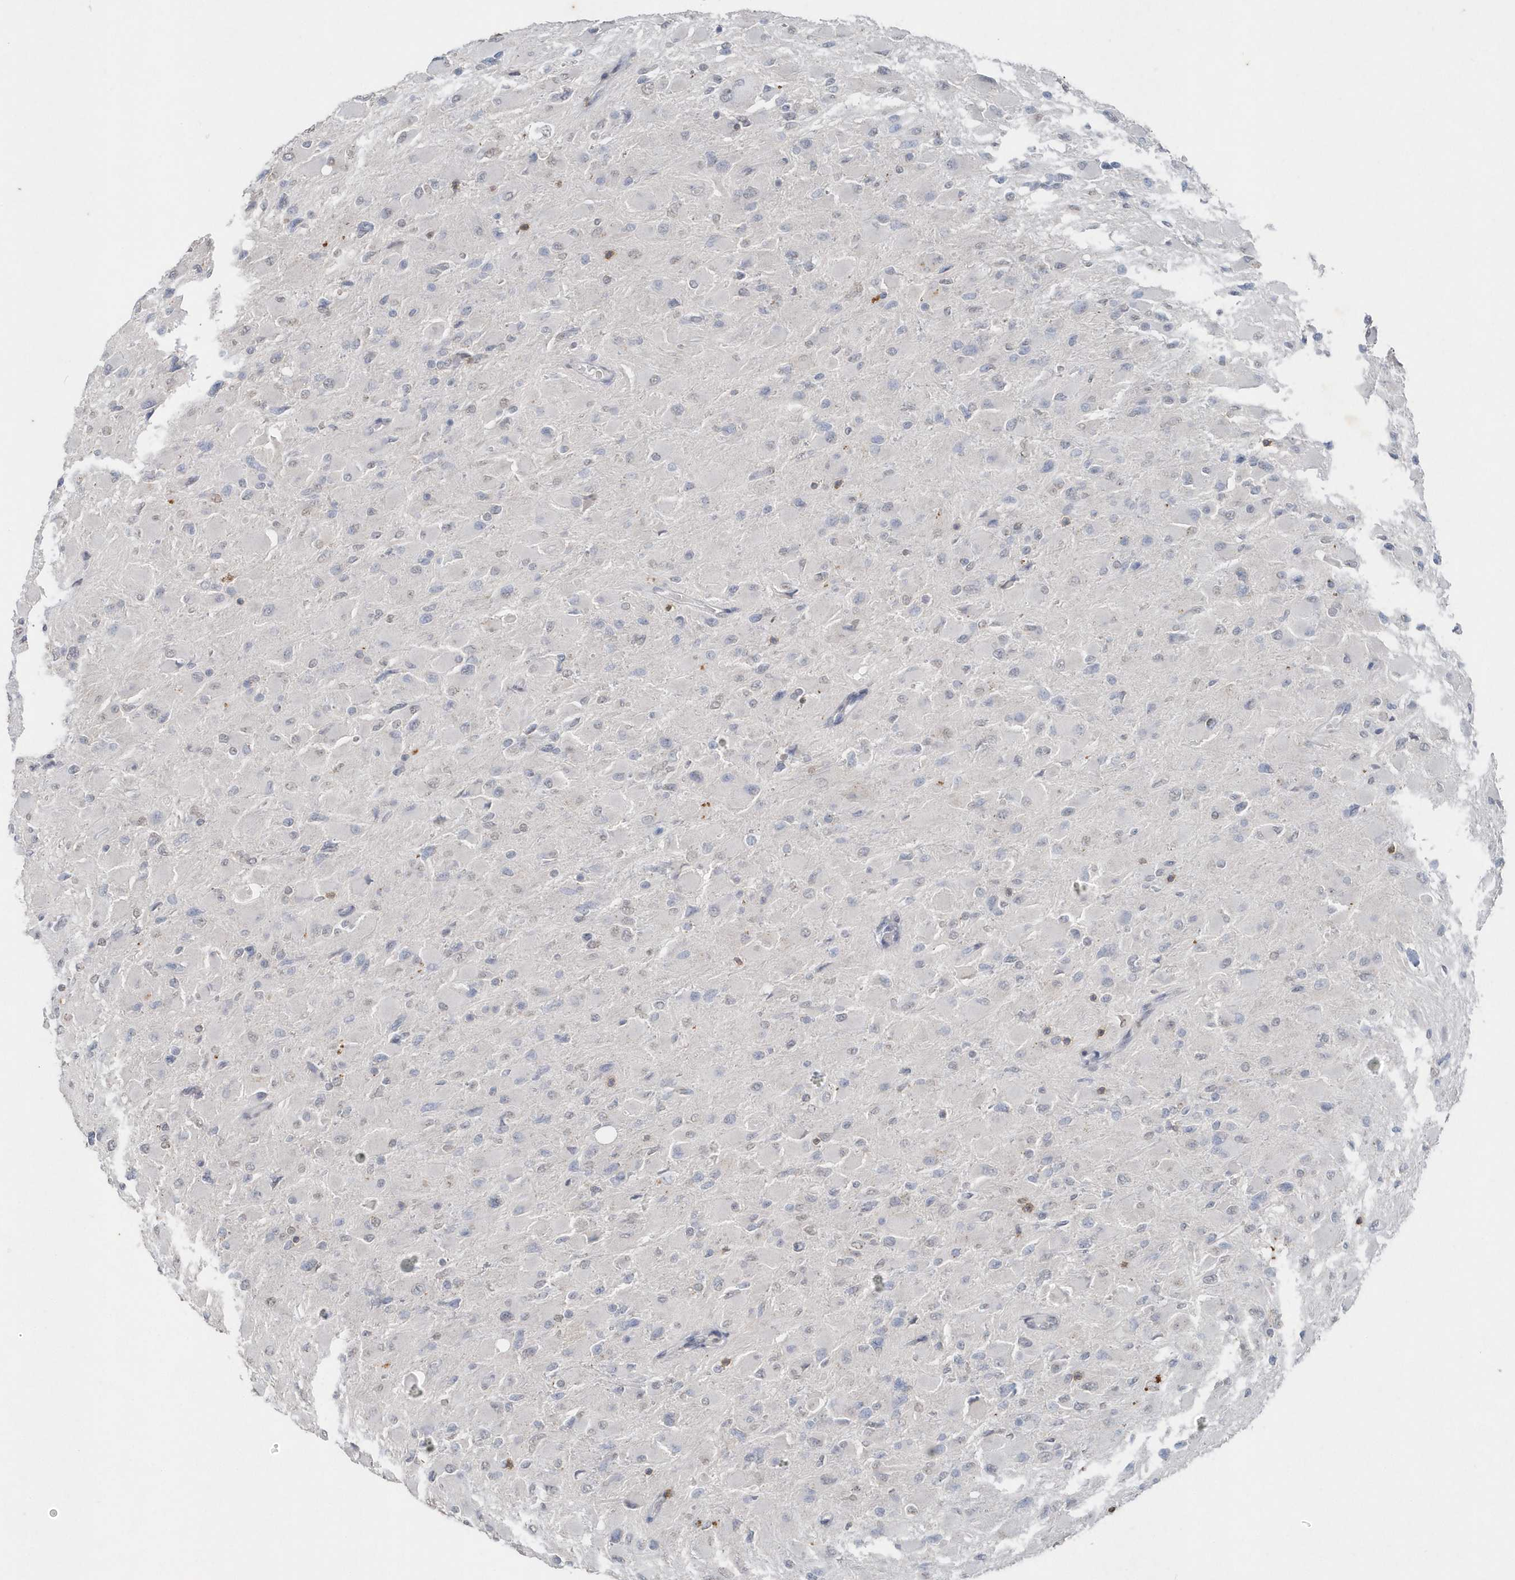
{"staining": {"intensity": "negative", "quantity": "none", "location": "none"}, "tissue": "glioma", "cell_type": "Tumor cells", "image_type": "cancer", "snomed": [{"axis": "morphology", "description": "Glioma, malignant, High grade"}, {"axis": "topography", "description": "Cerebral cortex"}], "caption": "Immunohistochemical staining of malignant glioma (high-grade) exhibits no significant staining in tumor cells.", "gene": "PDCD1", "patient": {"sex": "female", "age": 36}}